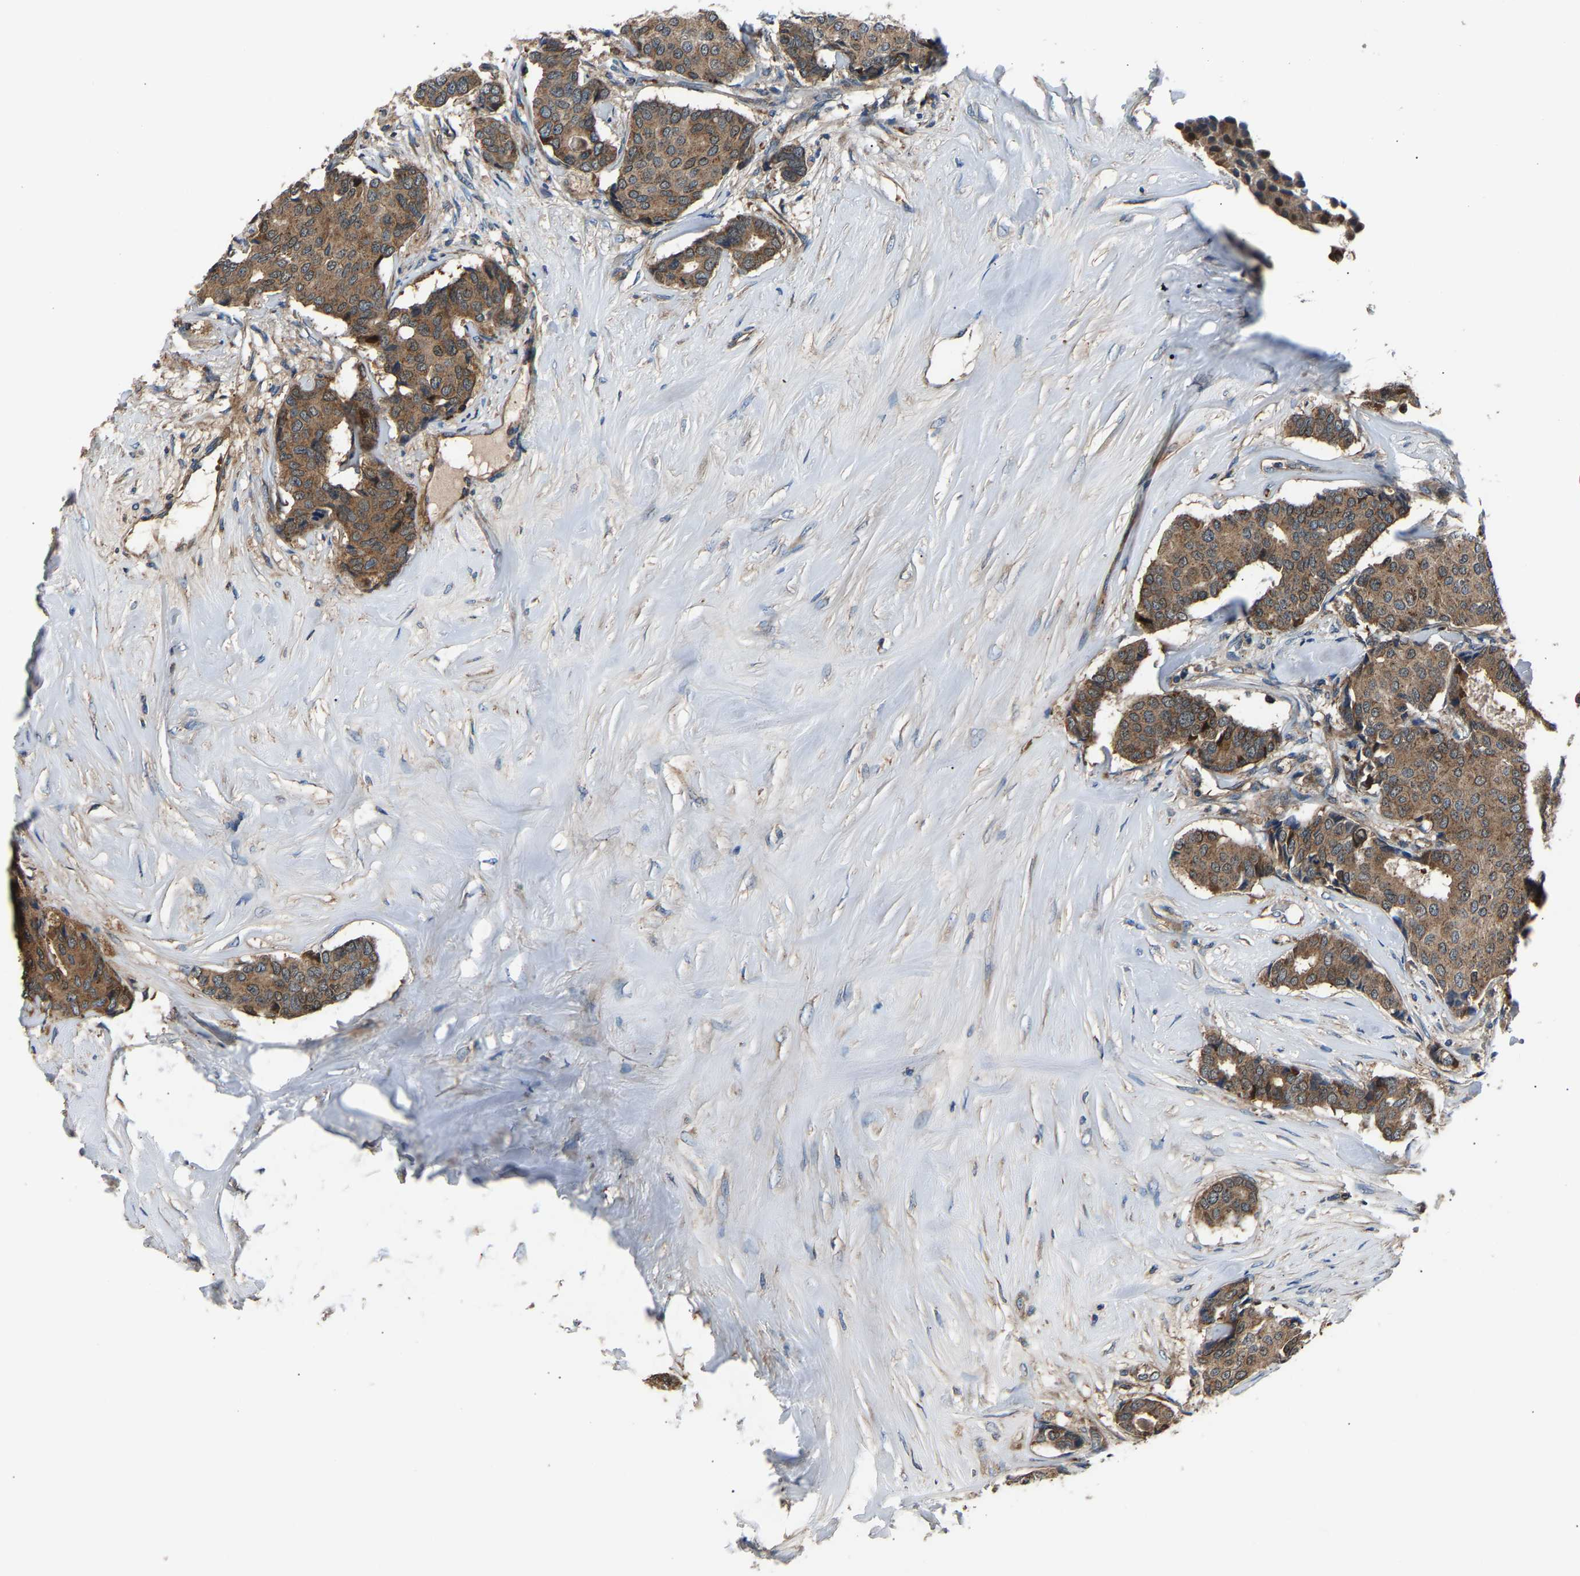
{"staining": {"intensity": "moderate", "quantity": ">75%", "location": "cytoplasmic/membranous"}, "tissue": "breast cancer", "cell_type": "Tumor cells", "image_type": "cancer", "snomed": [{"axis": "morphology", "description": "Duct carcinoma"}, {"axis": "topography", "description": "Breast"}], "caption": "IHC (DAB (3,3'-diaminobenzidine)) staining of human breast infiltrating ductal carcinoma exhibits moderate cytoplasmic/membranous protein positivity in about >75% of tumor cells.", "gene": "GGCT", "patient": {"sex": "female", "age": 75}}